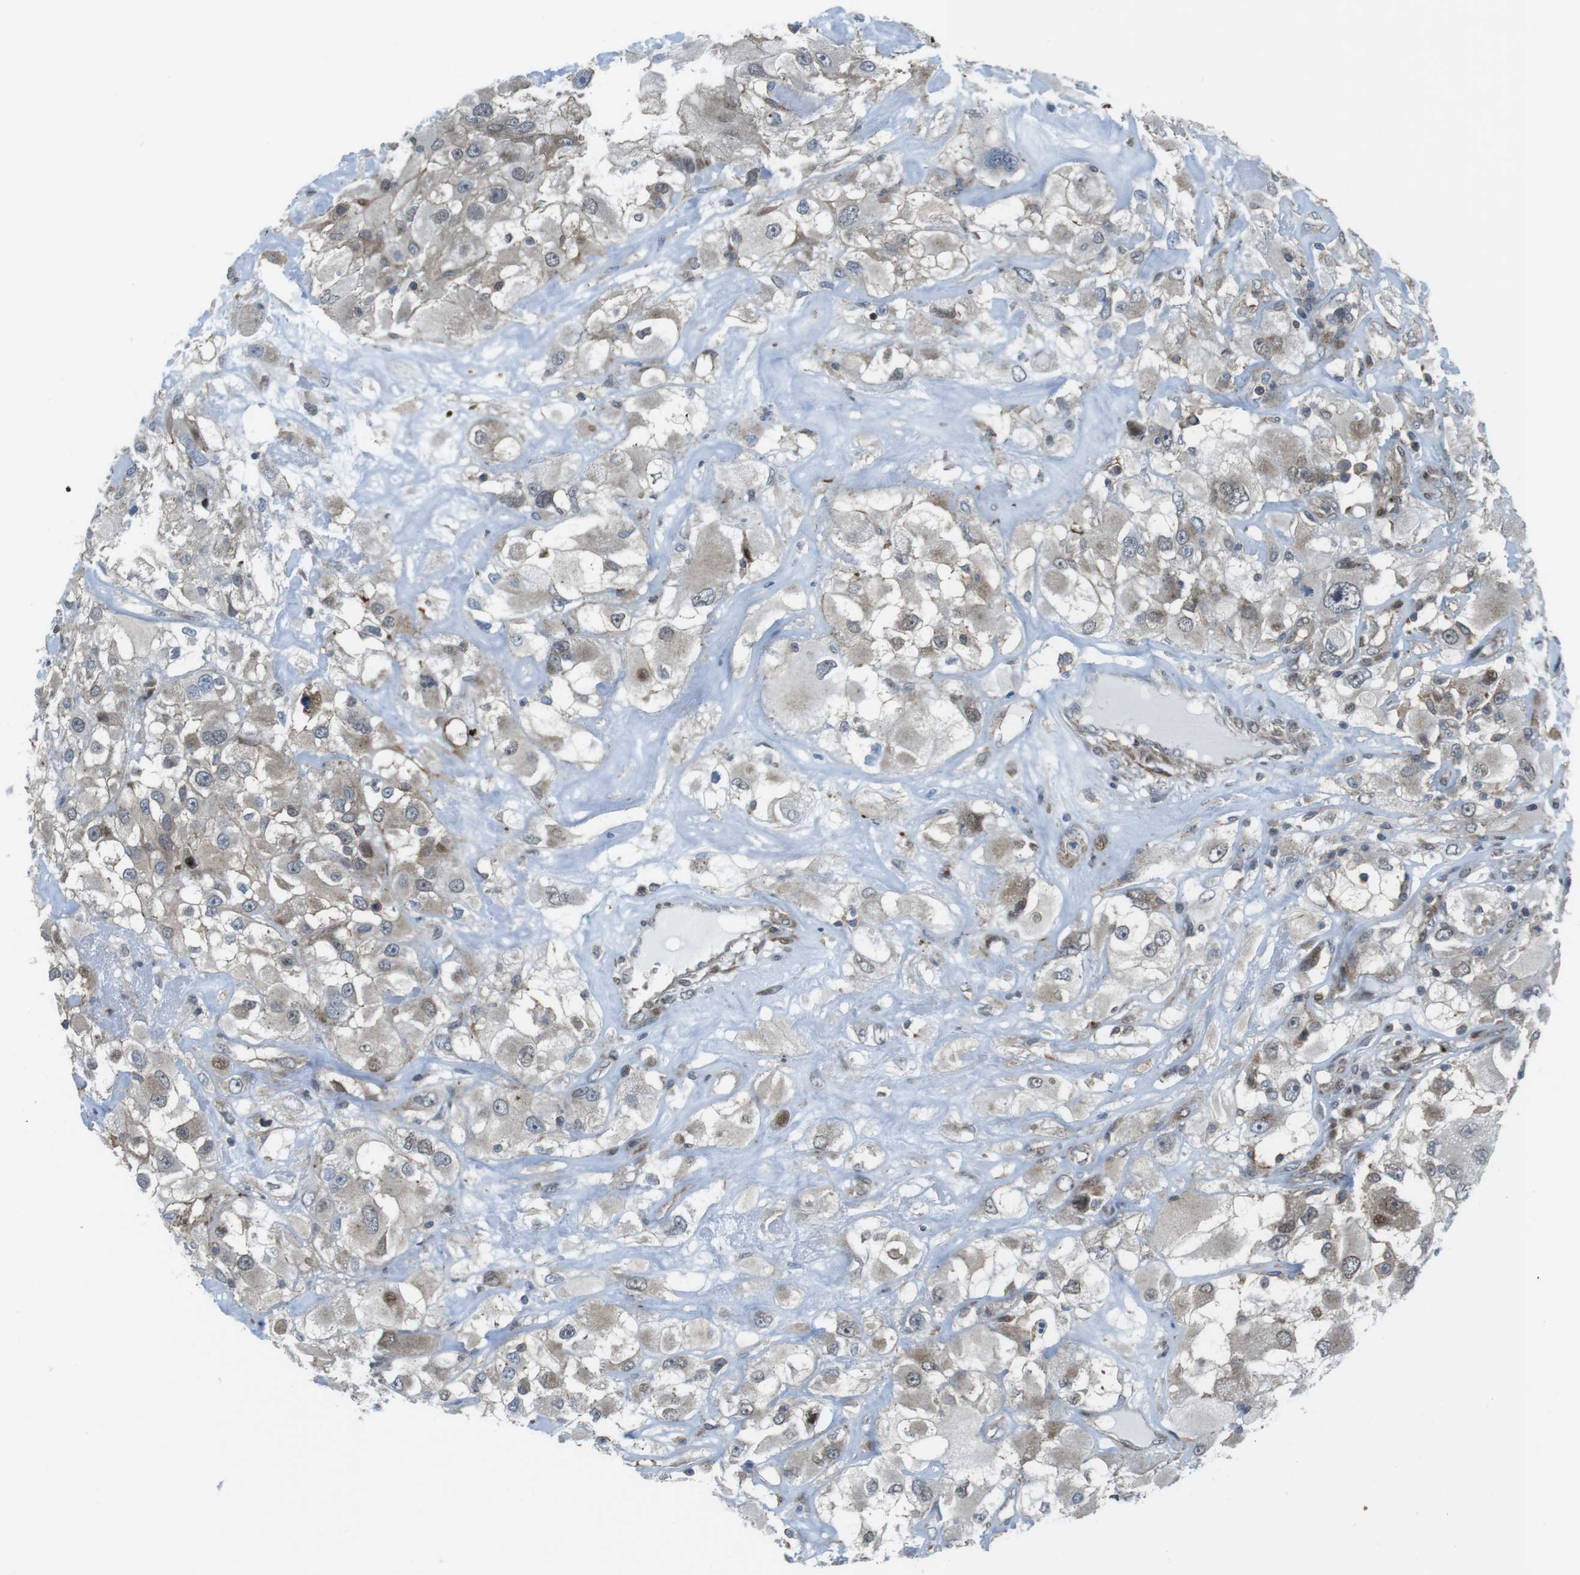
{"staining": {"intensity": "weak", "quantity": "25%-75%", "location": "cytoplasmic/membranous,nuclear"}, "tissue": "renal cancer", "cell_type": "Tumor cells", "image_type": "cancer", "snomed": [{"axis": "morphology", "description": "Adenocarcinoma, NOS"}, {"axis": "topography", "description": "Kidney"}], "caption": "Protein staining of adenocarcinoma (renal) tissue exhibits weak cytoplasmic/membranous and nuclear positivity in about 25%-75% of tumor cells.", "gene": "CUL7", "patient": {"sex": "female", "age": 52}}